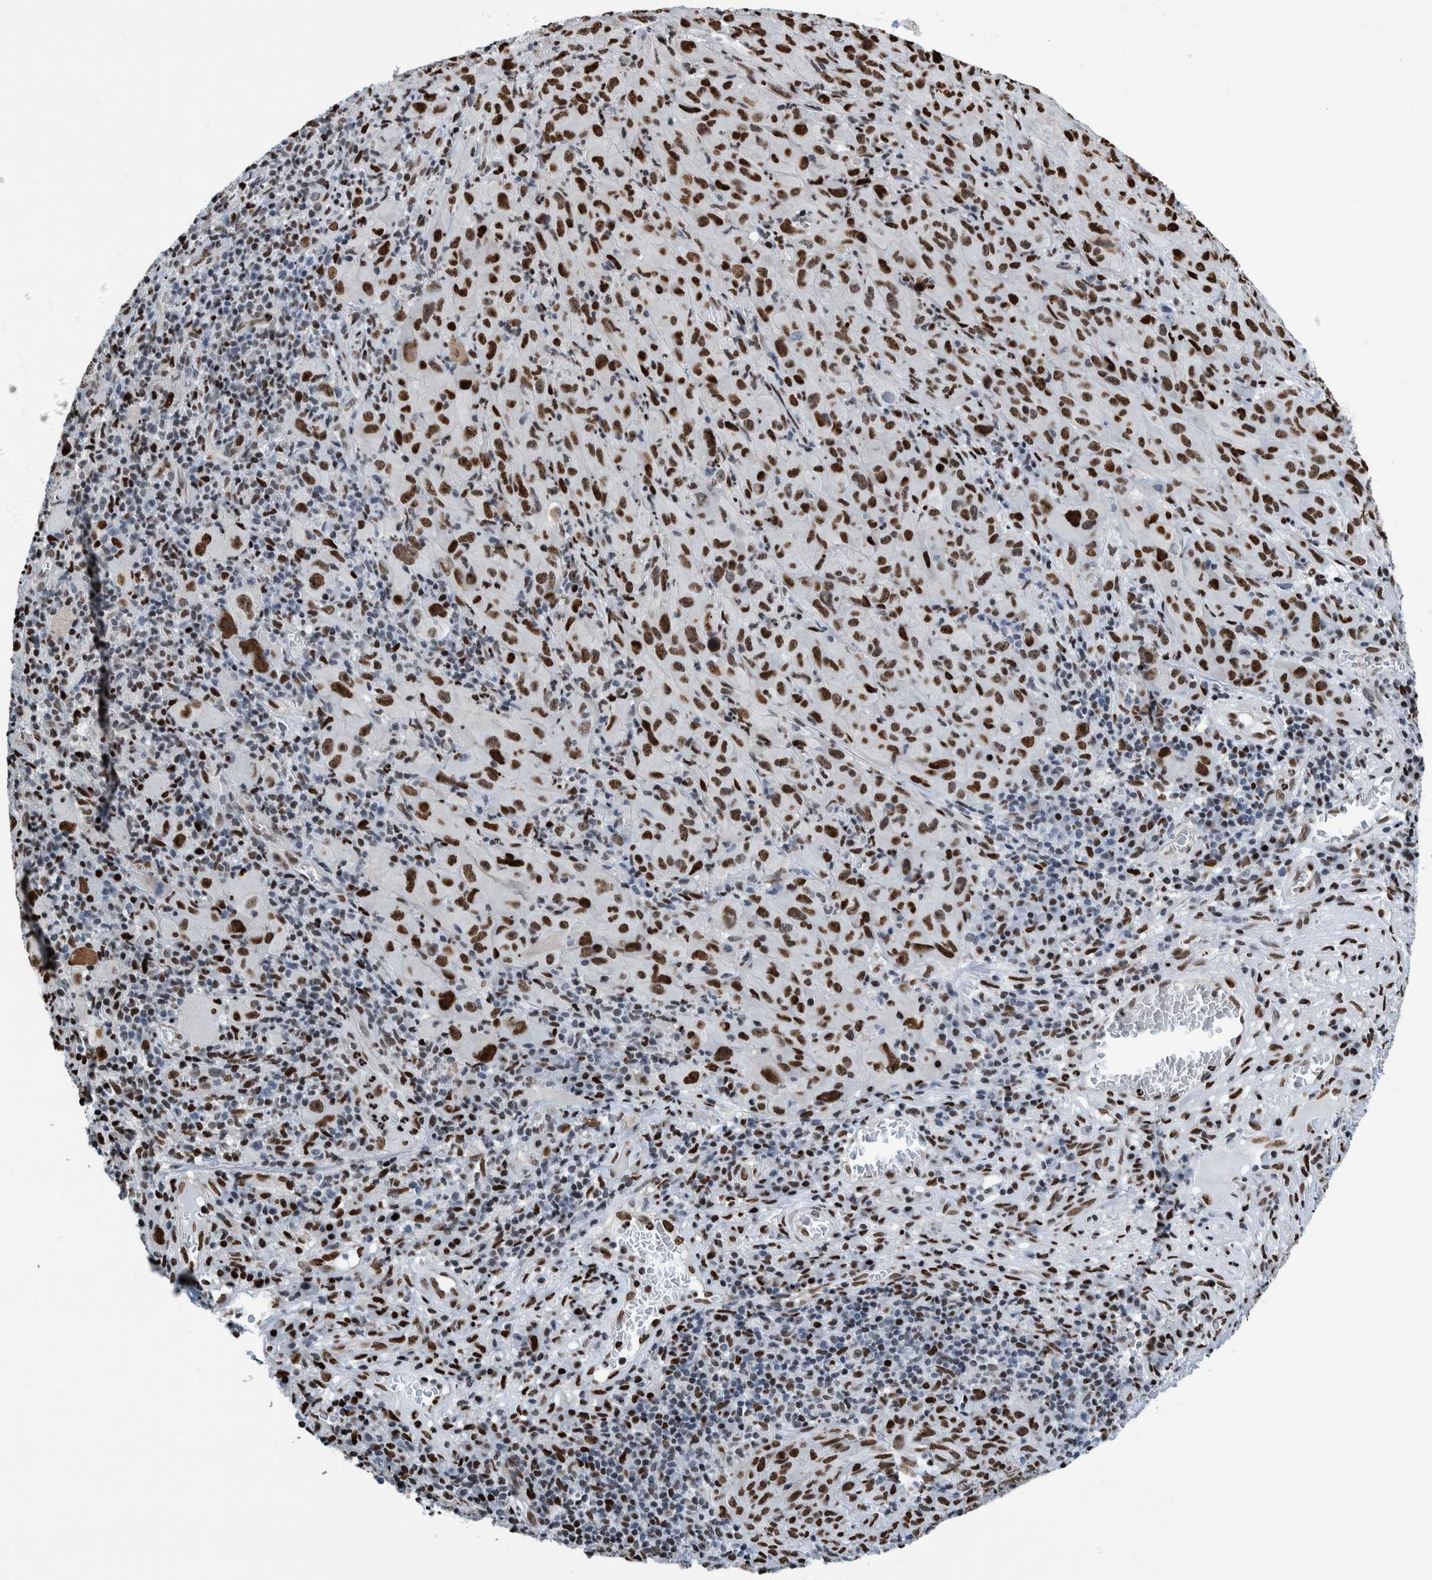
{"staining": {"intensity": "strong", "quantity": ">75%", "location": "nuclear"}, "tissue": "melanoma", "cell_type": "Tumor cells", "image_type": "cancer", "snomed": [{"axis": "morphology", "description": "Malignant melanoma, NOS"}, {"axis": "topography", "description": "Skin of head"}], "caption": "A micrograph of melanoma stained for a protein demonstrates strong nuclear brown staining in tumor cells.", "gene": "HEATR9", "patient": {"sex": "male", "age": 96}}